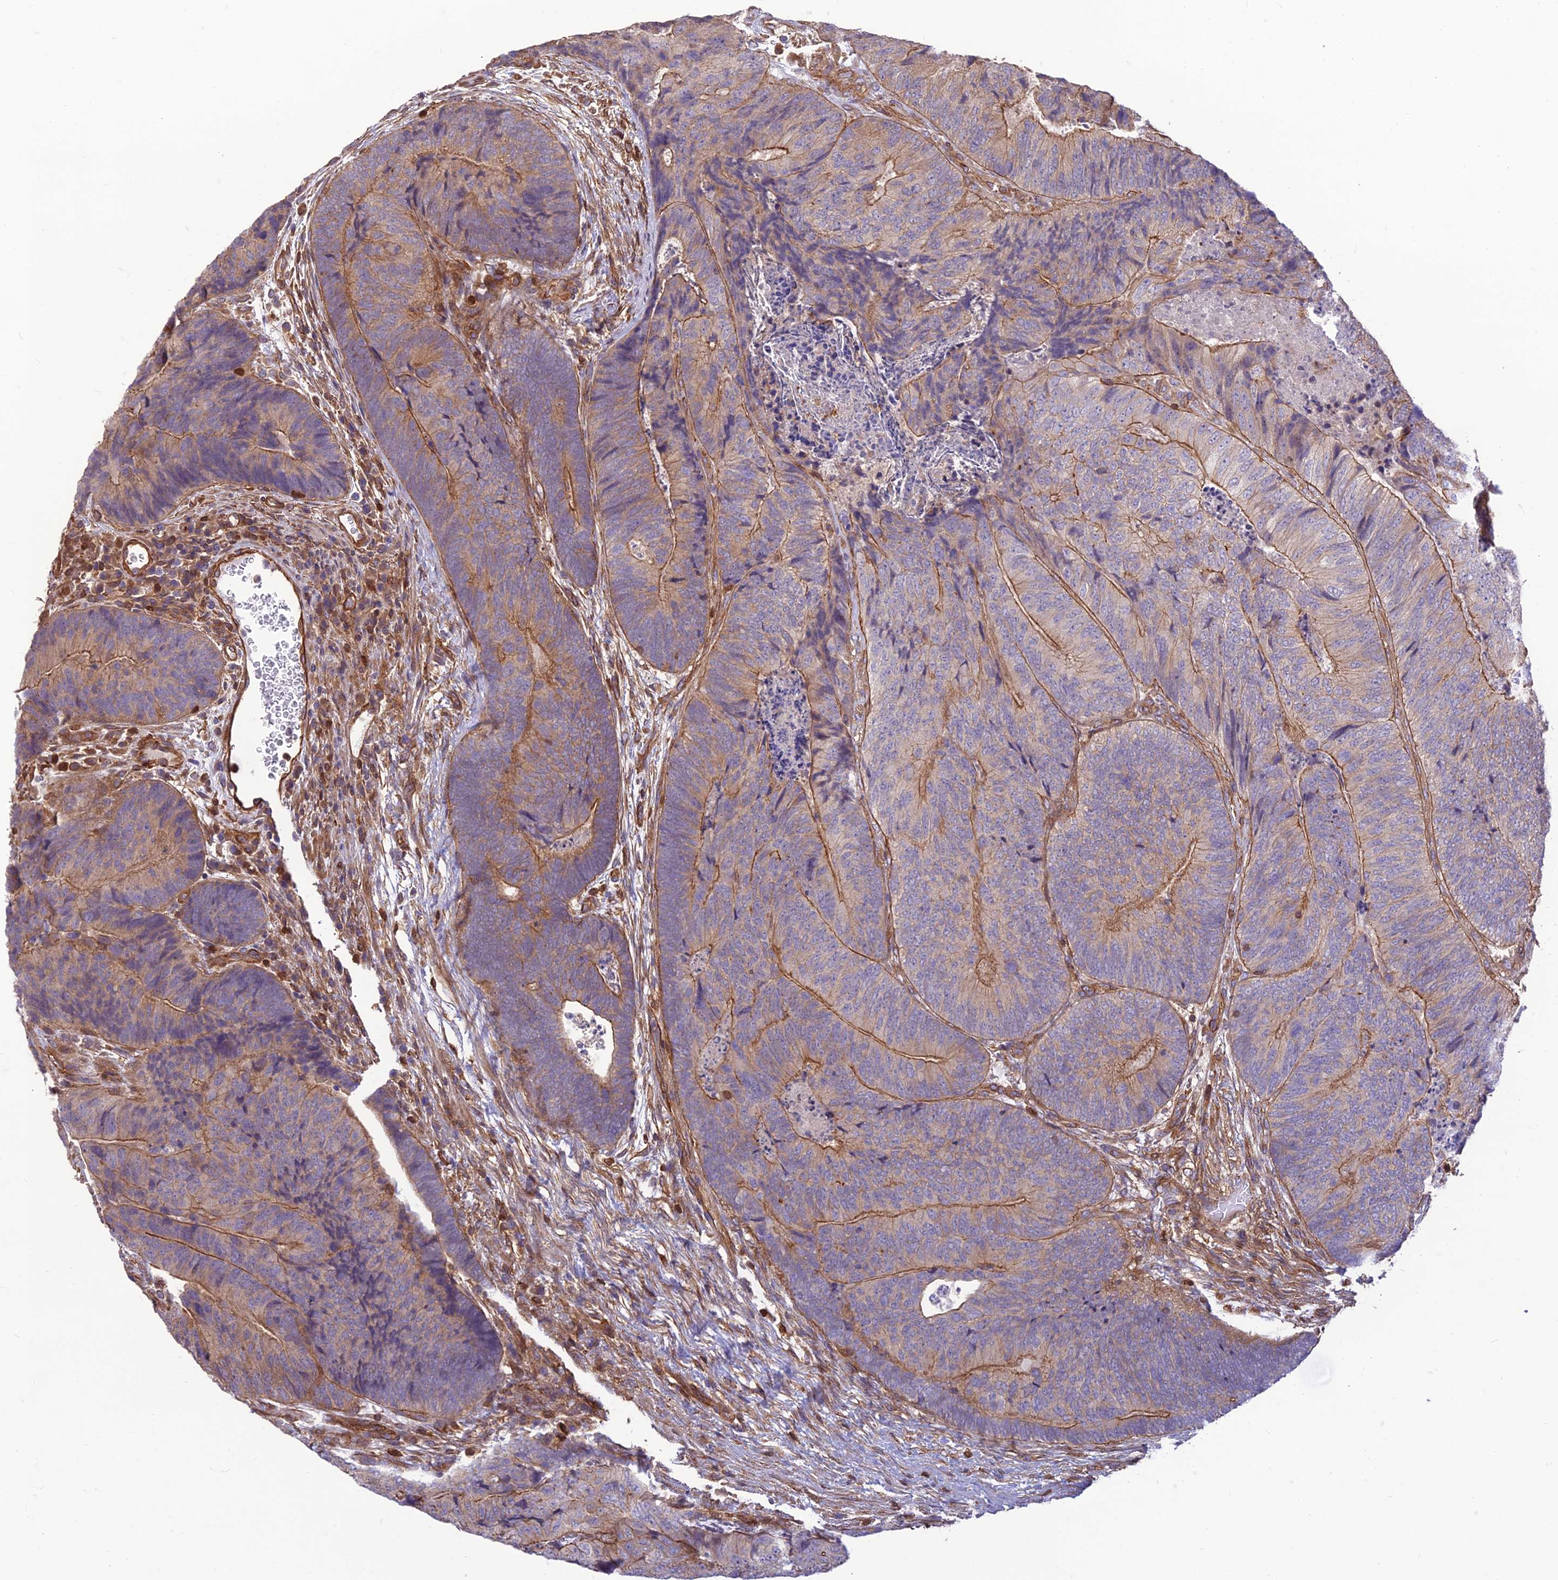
{"staining": {"intensity": "moderate", "quantity": "25%-75%", "location": "cytoplasmic/membranous"}, "tissue": "colorectal cancer", "cell_type": "Tumor cells", "image_type": "cancer", "snomed": [{"axis": "morphology", "description": "Adenocarcinoma, NOS"}, {"axis": "topography", "description": "Colon"}], "caption": "Immunohistochemistry (IHC) staining of adenocarcinoma (colorectal), which displays medium levels of moderate cytoplasmic/membranous positivity in about 25%-75% of tumor cells indicating moderate cytoplasmic/membranous protein staining. The staining was performed using DAB (brown) for protein detection and nuclei were counterstained in hematoxylin (blue).", "gene": "HPSE2", "patient": {"sex": "female", "age": 67}}